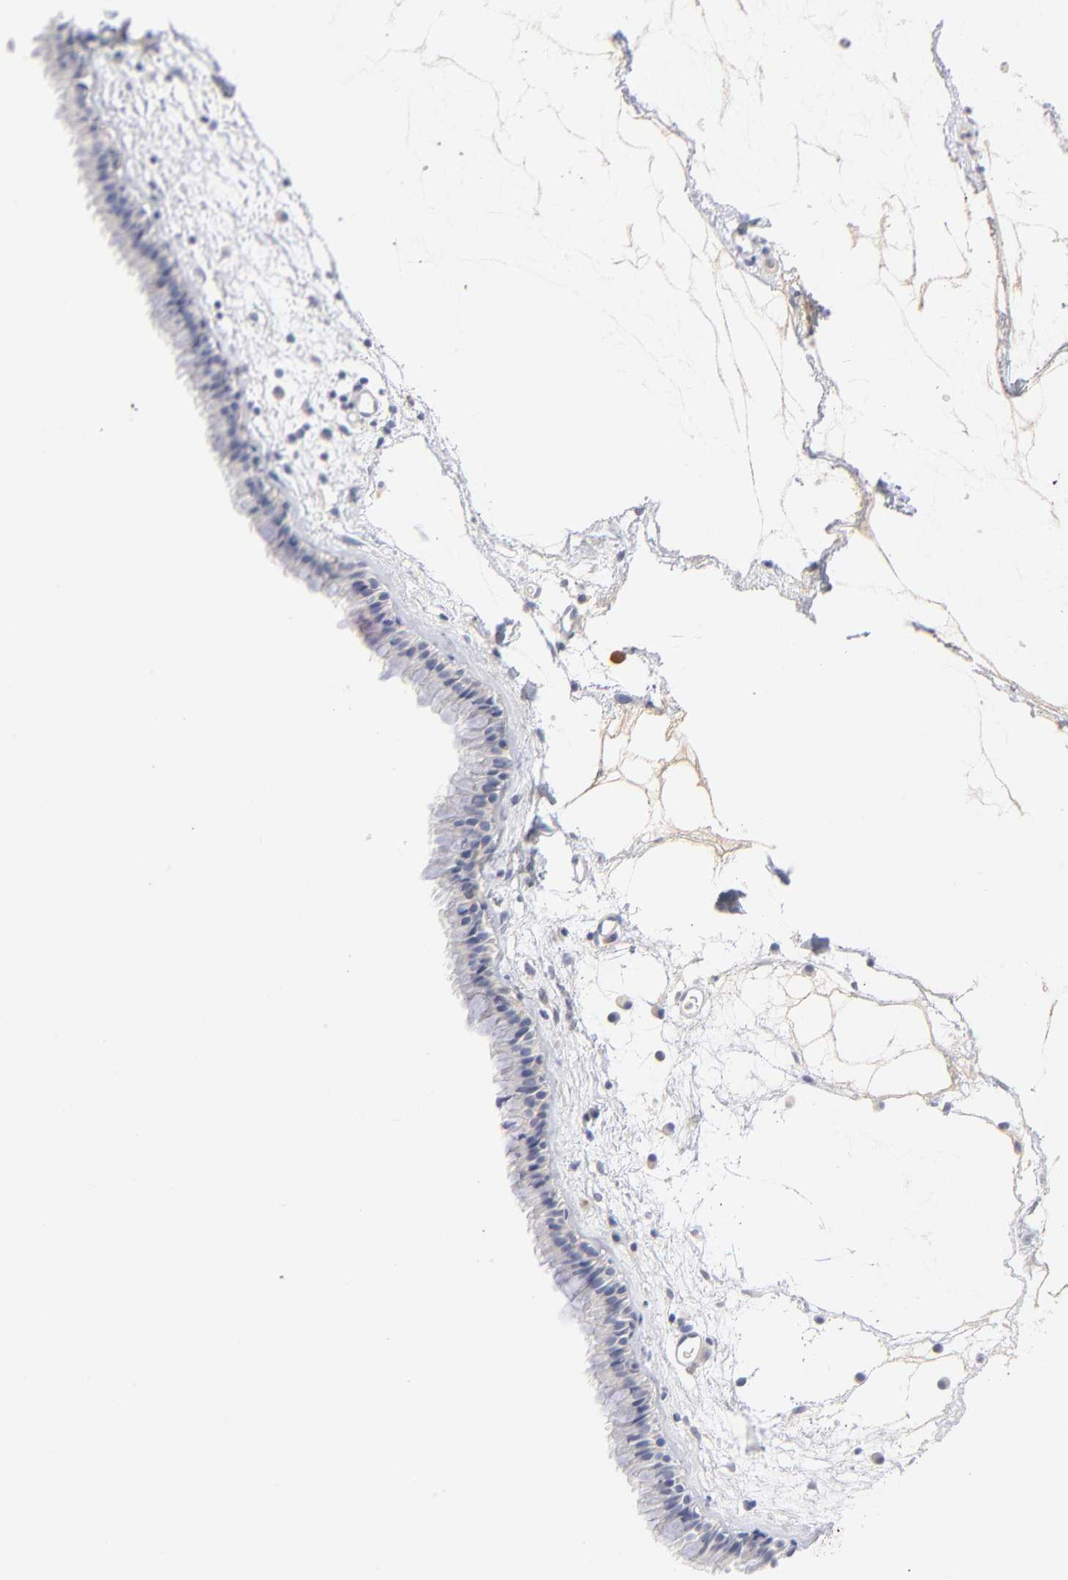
{"staining": {"intensity": "negative", "quantity": "none", "location": "none"}, "tissue": "nasopharynx", "cell_type": "Respiratory epithelial cells", "image_type": "normal", "snomed": [{"axis": "morphology", "description": "Normal tissue, NOS"}, {"axis": "morphology", "description": "Inflammation, NOS"}, {"axis": "topography", "description": "Nasopharynx"}], "caption": "DAB immunohistochemical staining of normal nasopharynx shows no significant expression in respiratory epithelial cells. (Immunohistochemistry (ihc), brightfield microscopy, high magnification).", "gene": "F12", "patient": {"sex": "male", "age": 48}}